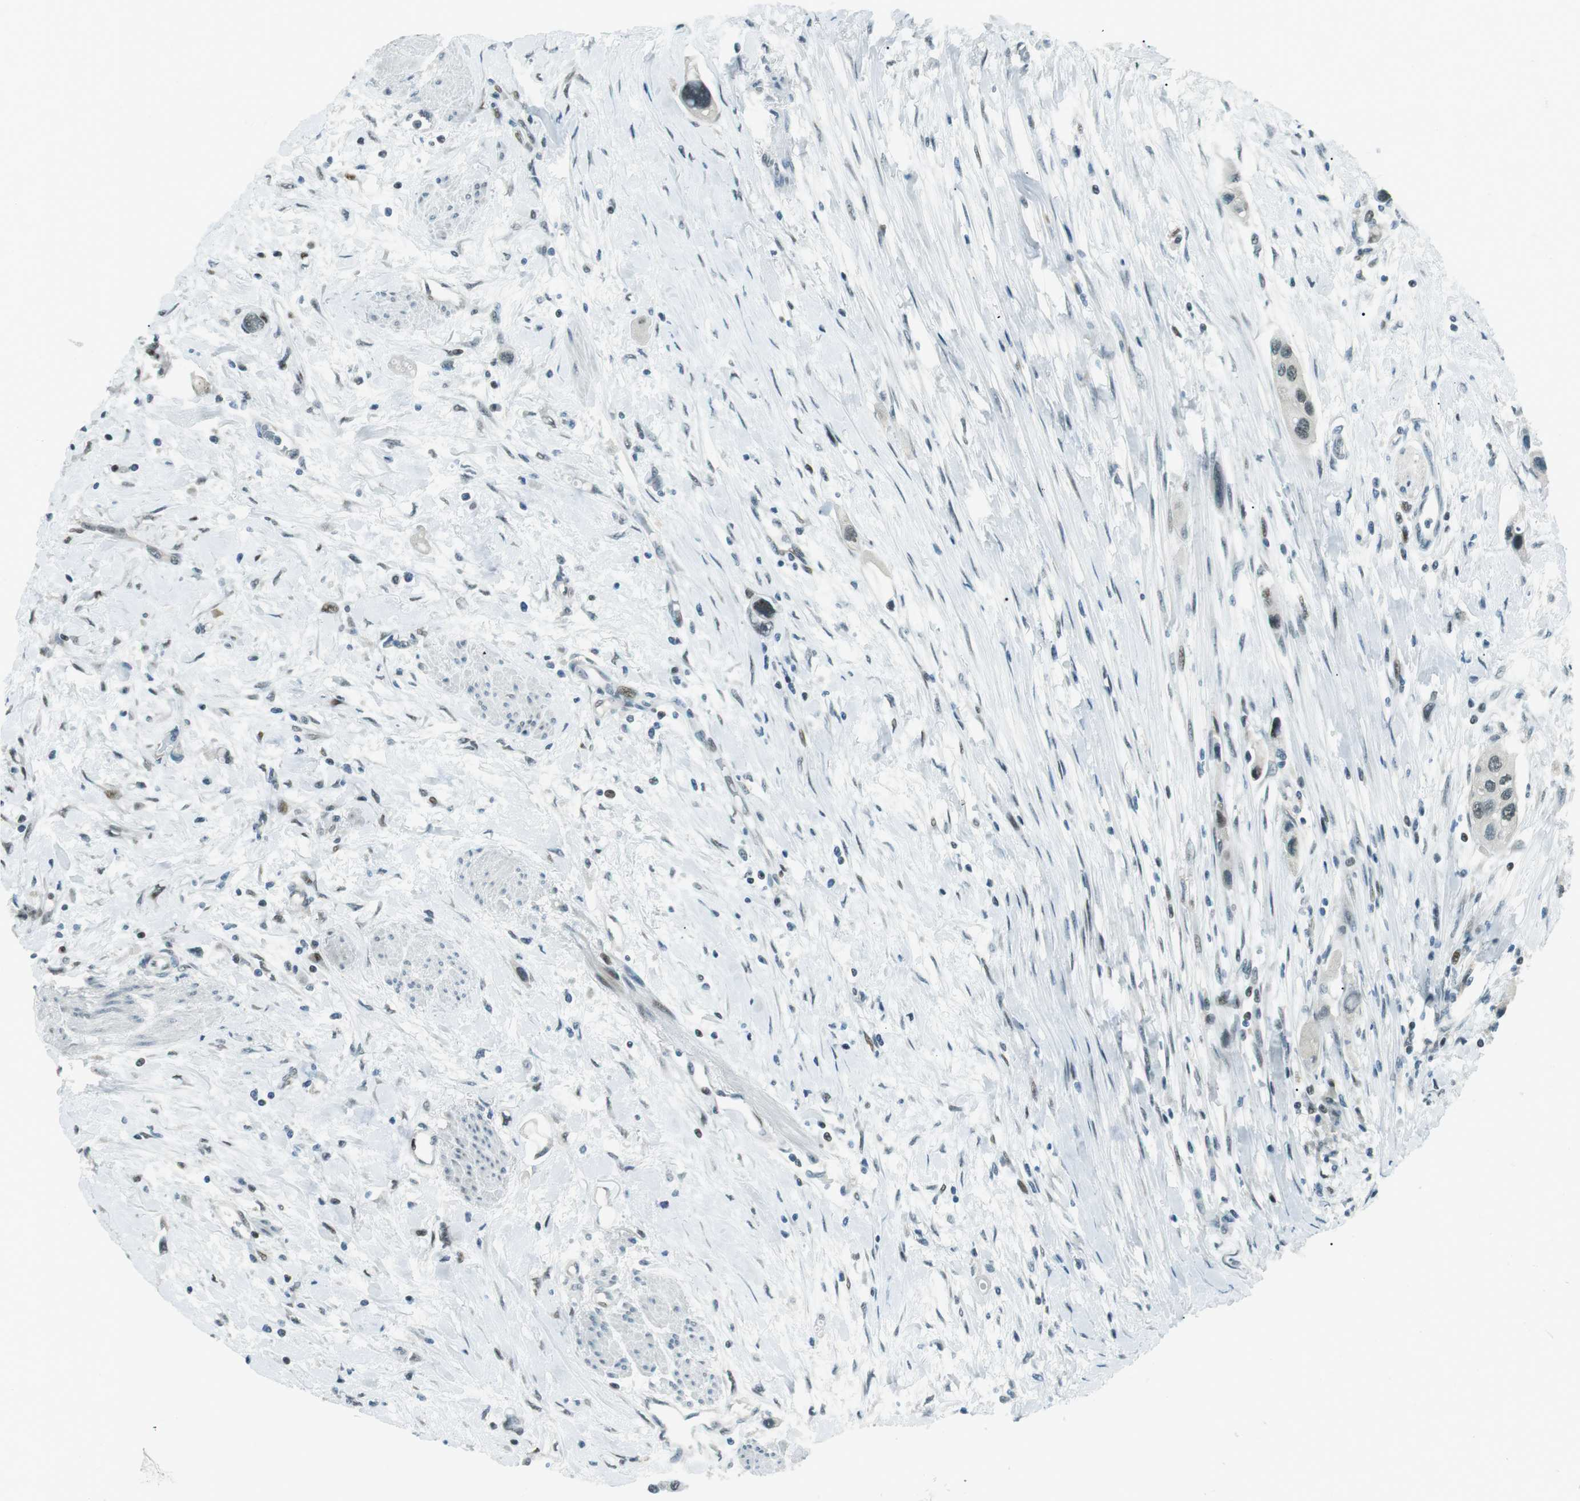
{"staining": {"intensity": "weak", "quantity": "25%-75%", "location": "nuclear"}, "tissue": "urothelial cancer", "cell_type": "Tumor cells", "image_type": "cancer", "snomed": [{"axis": "morphology", "description": "Urothelial carcinoma, High grade"}, {"axis": "topography", "description": "Urinary bladder"}], "caption": "Urothelial cancer was stained to show a protein in brown. There is low levels of weak nuclear positivity in approximately 25%-75% of tumor cells.", "gene": "PJA1", "patient": {"sex": "female", "age": 56}}